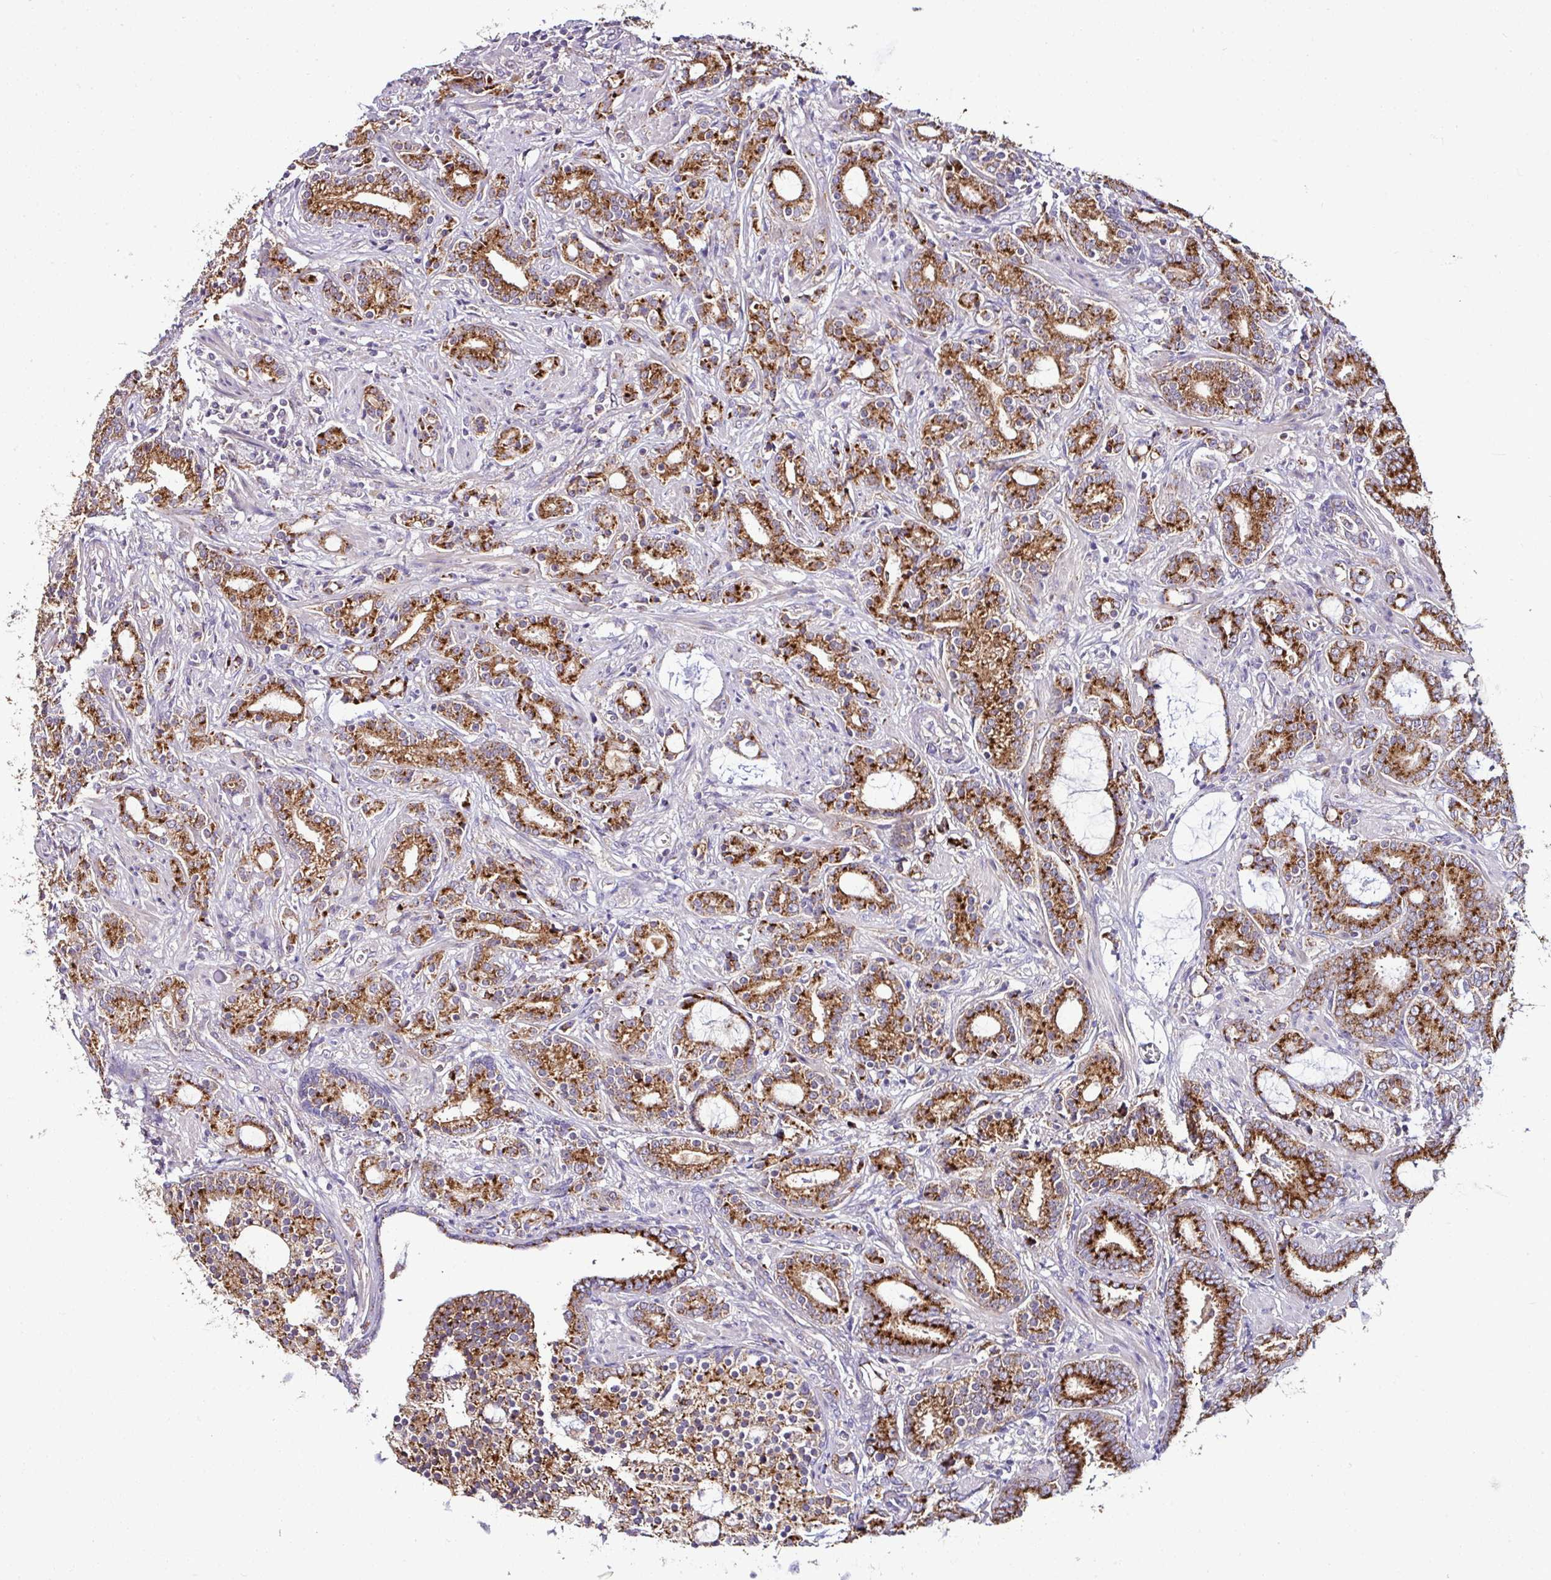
{"staining": {"intensity": "strong", "quantity": ">75%", "location": "cytoplasmic/membranous"}, "tissue": "prostate cancer", "cell_type": "Tumor cells", "image_type": "cancer", "snomed": [{"axis": "morphology", "description": "Adenocarcinoma, High grade"}, {"axis": "topography", "description": "Prostate and seminal vesicle, NOS"}], "caption": "Tumor cells display strong cytoplasmic/membranous positivity in approximately >75% of cells in prostate cancer (adenocarcinoma (high-grade)).", "gene": "CPD", "patient": {"sex": "male", "age": 67}}